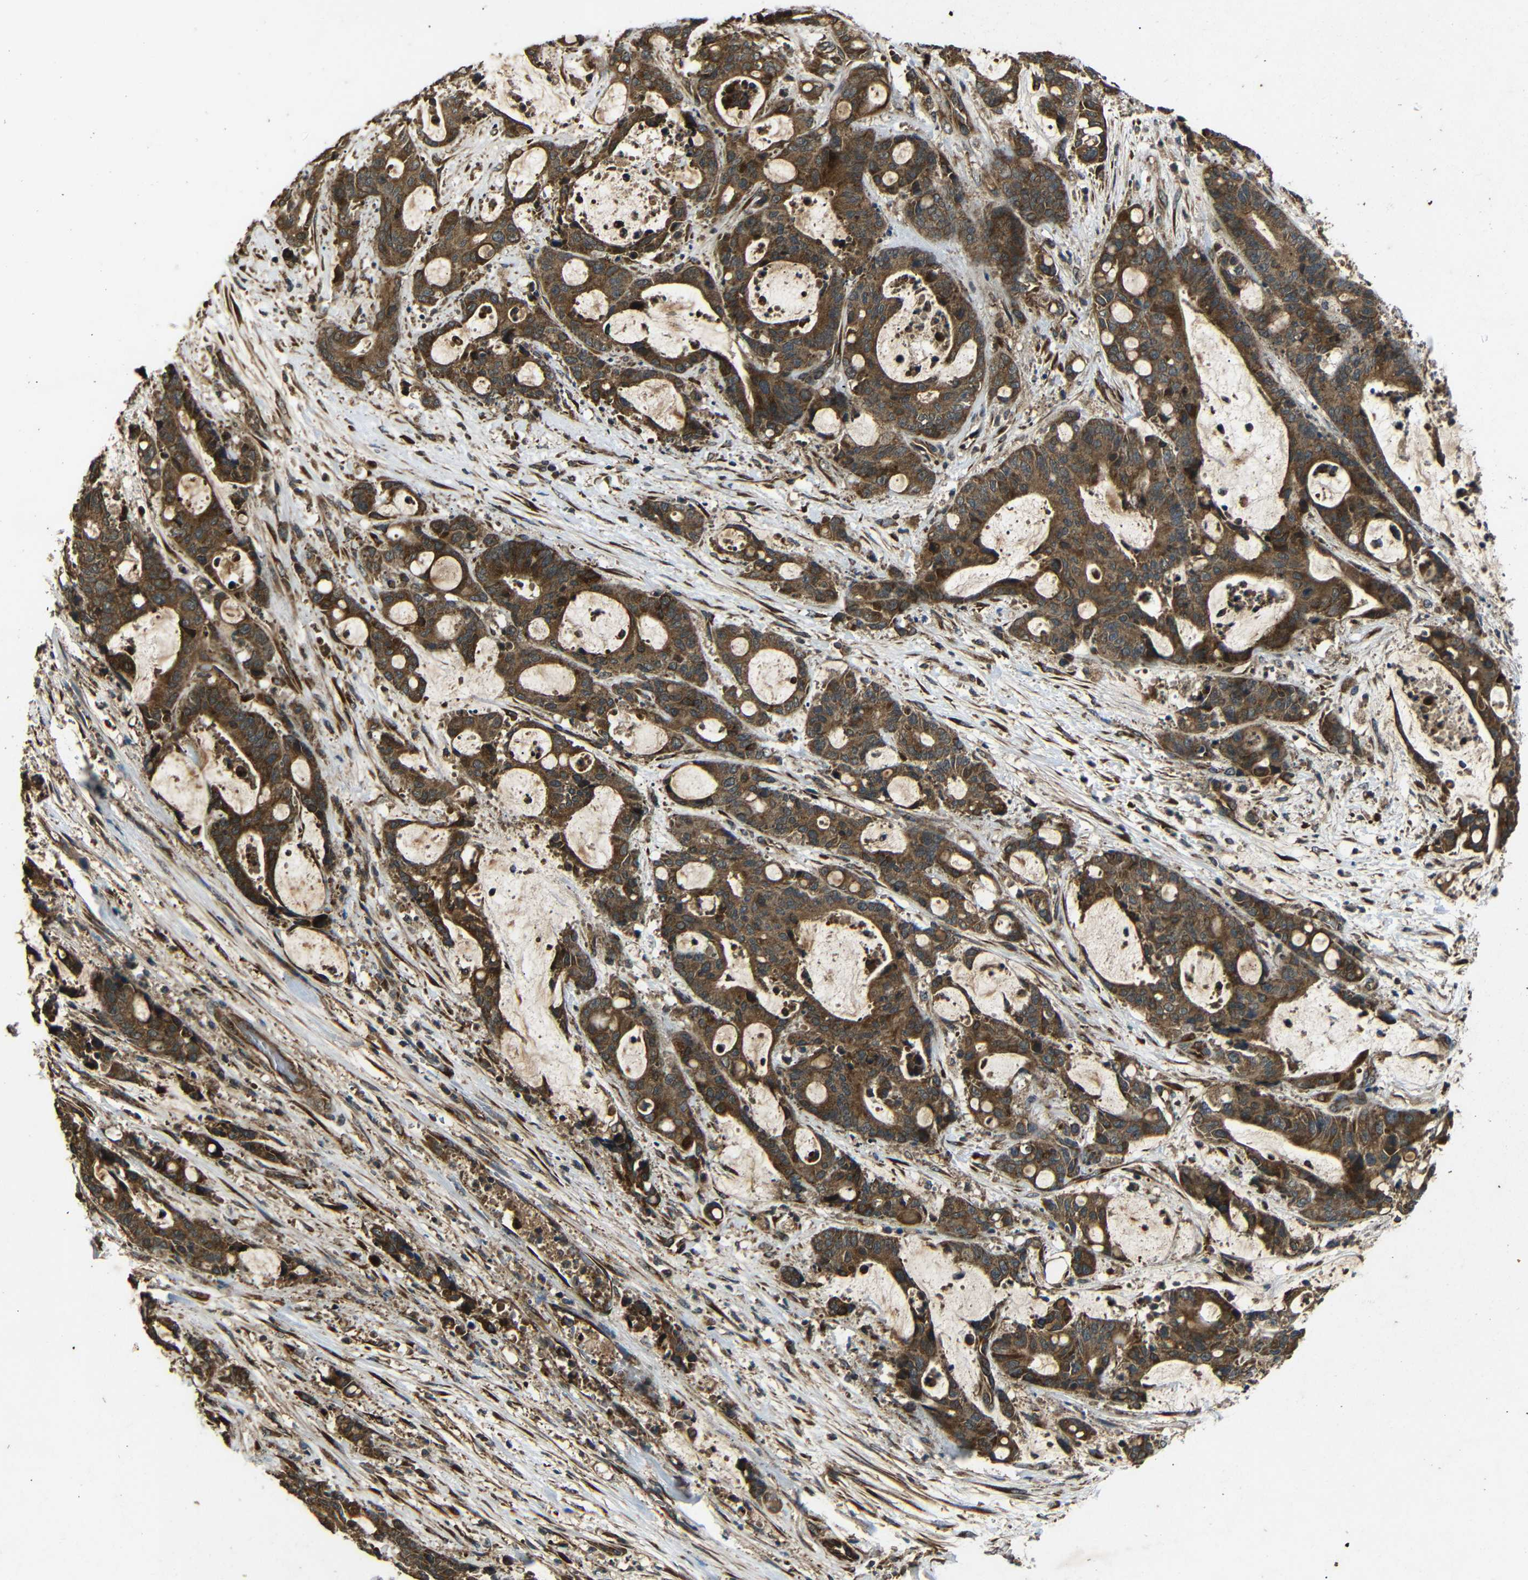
{"staining": {"intensity": "strong", "quantity": ">75%", "location": "cytoplasmic/membranous"}, "tissue": "liver cancer", "cell_type": "Tumor cells", "image_type": "cancer", "snomed": [{"axis": "morphology", "description": "Normal tissue, NOS"}, {"axis": "morphology", "description": "Cholangiocarcinoma"}, {"axis": "topography", "description": "Liver"}, {"axis": "topography", "description": "Peripheral nerve tissue"}], "caption": "There is high levels of strong cytoplasmic/membranous positivity in tumor cells of liver cancer (cholangiocarcinoma), as demonstrated by immunohistochemical staining (brown color).", "gene": "TRPC1", "patient": {"sex": "female", "age": 73}}